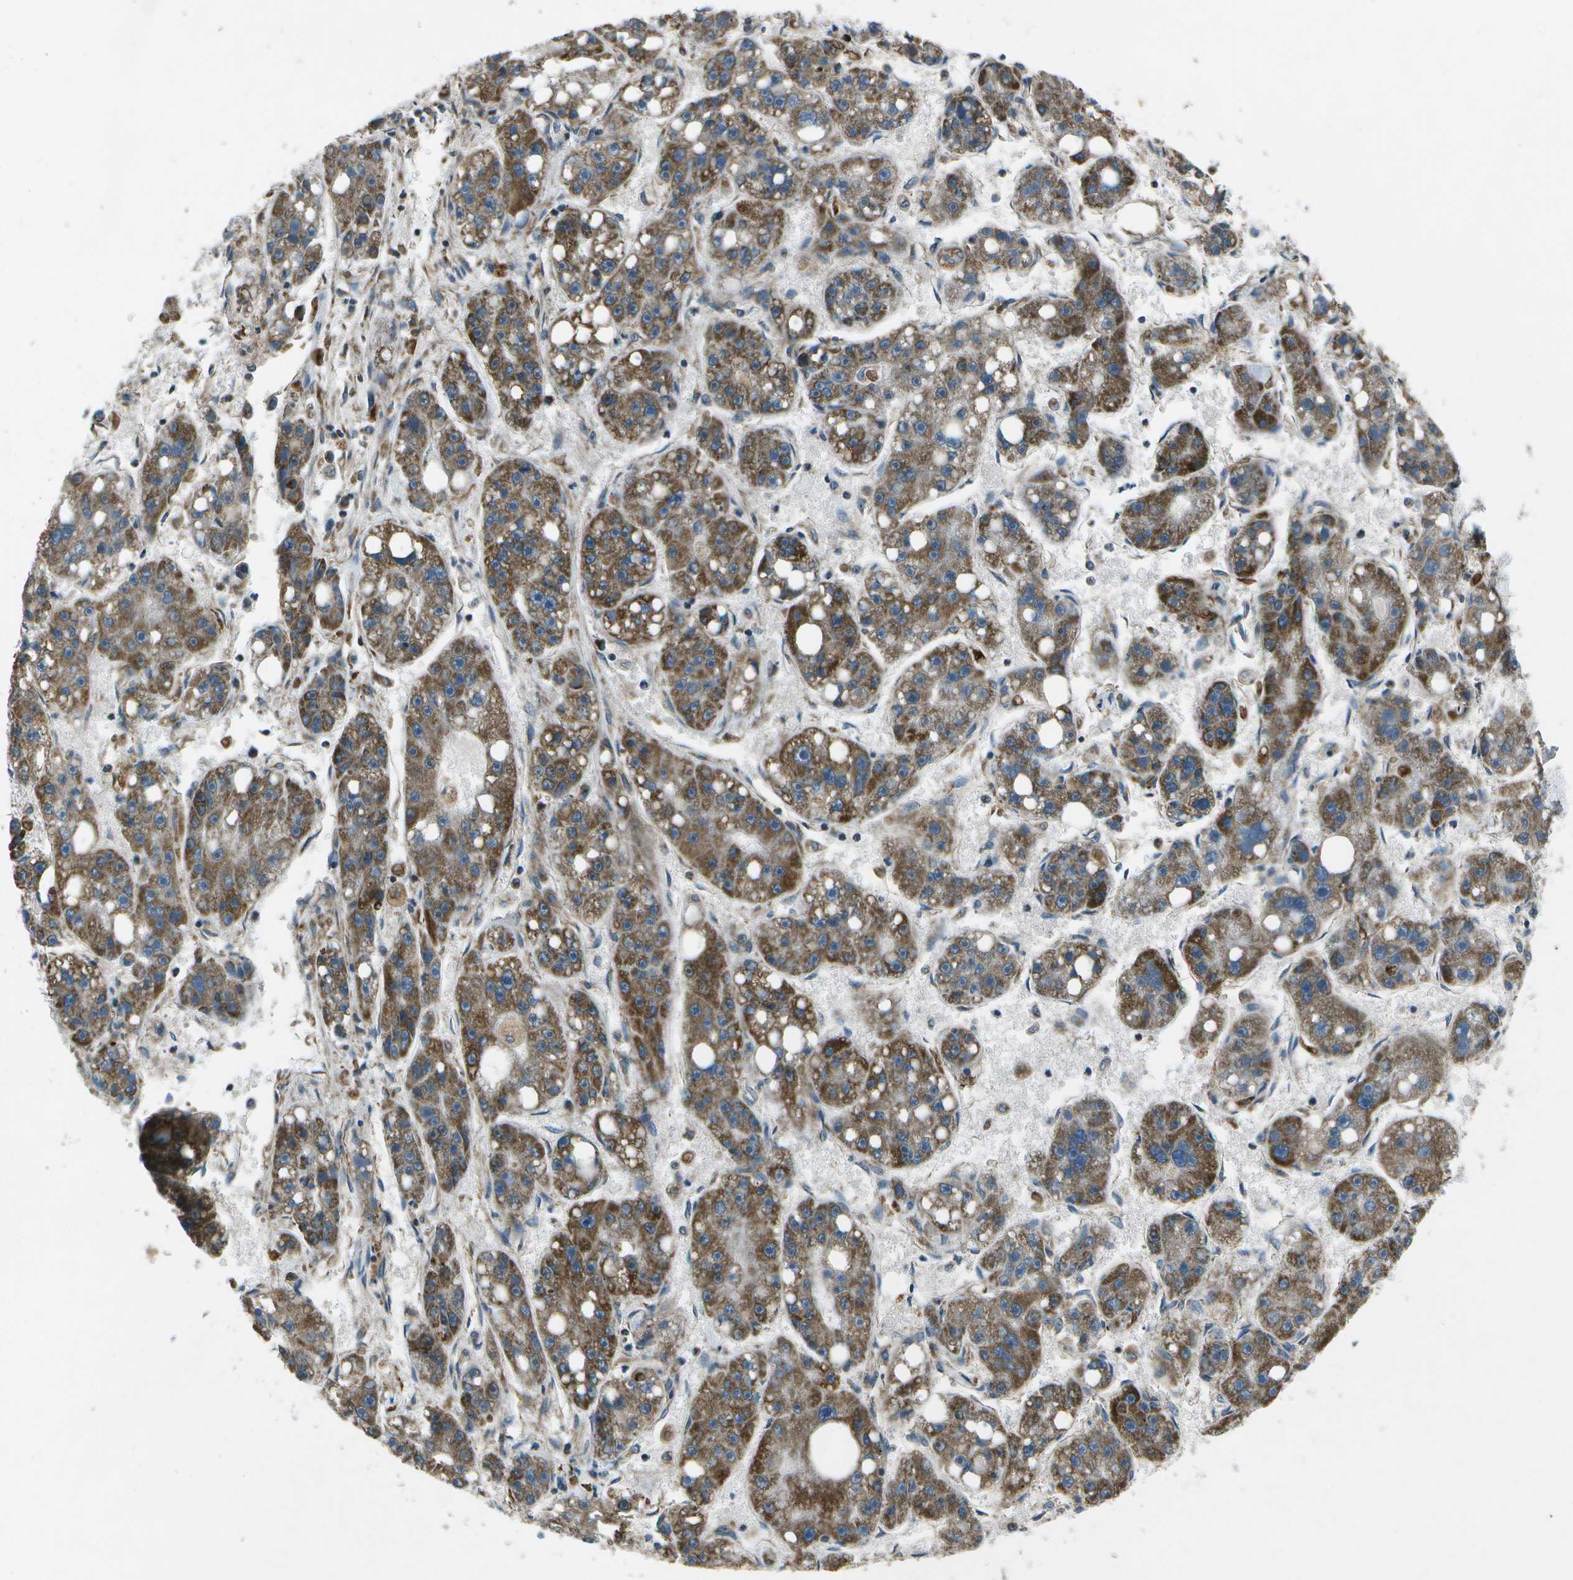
{"staining": {"intensity": "moderate", "quantity": ">75%", "location": "cytoplasmic/membranous"}, "tissue": "liver cancer", "cell_type": "Tumor cells", "image_type": "cancer", "snomed": [{"axis": "morphology", "description": "Carcinoma, Hepatocellular, NOS"}, {"axis": "topography", "description": "Liver"}], "caption": "Immunohistochemistry photomicrograph of neoplastic tissue: human hepatocellular carcinoma (liver) stained using IHC reveals medium levels of moderate protein expression localized specifically in the cytoplasmic/membranous of tumor cells, appearing as a cytoplasmic/membranous brown color.", "gene": "EIF2AK1", "patient": {"sex": "female", "age": 61}}